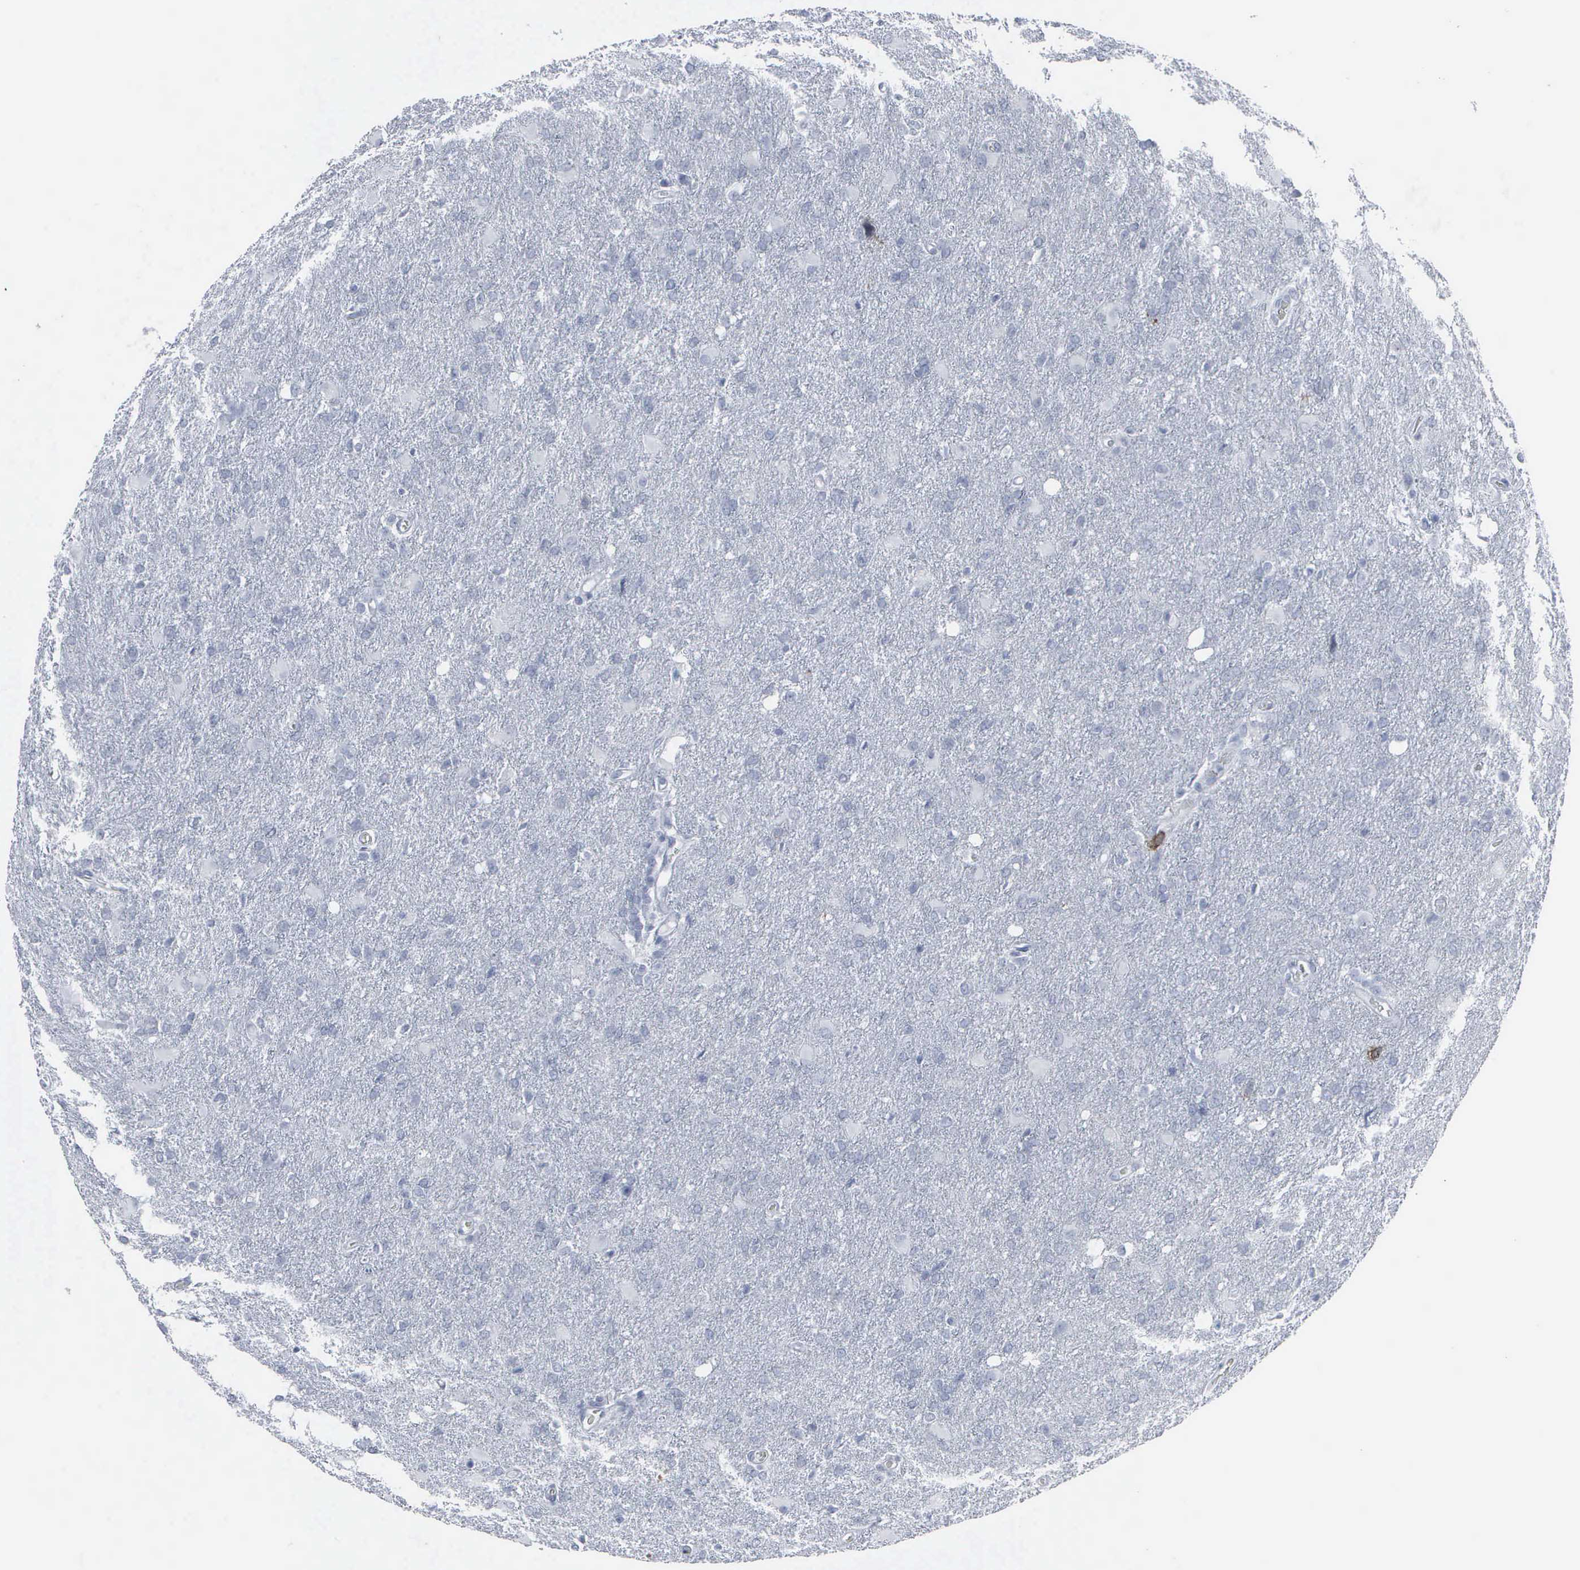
{"staining": {"intensity": "negative", "quantity": "none", "location": "none"}, "tissue": "glioma", "cell_type": "Tumor cells", "image_type": "cancer", "snomed": [{"axis": "morphology", "description": "Glioma, malignant, High grade"}, {"axis": "topography", "description": "Brain"}], "caption": "High power microscopy photomicrograph of an immunohistochemistry histopathology image of malignant high-grade glioma, revealing no significant positivity in tumor cells.", "gene": "CCNB1", "patient": {"sex": "male", "age": 68}}